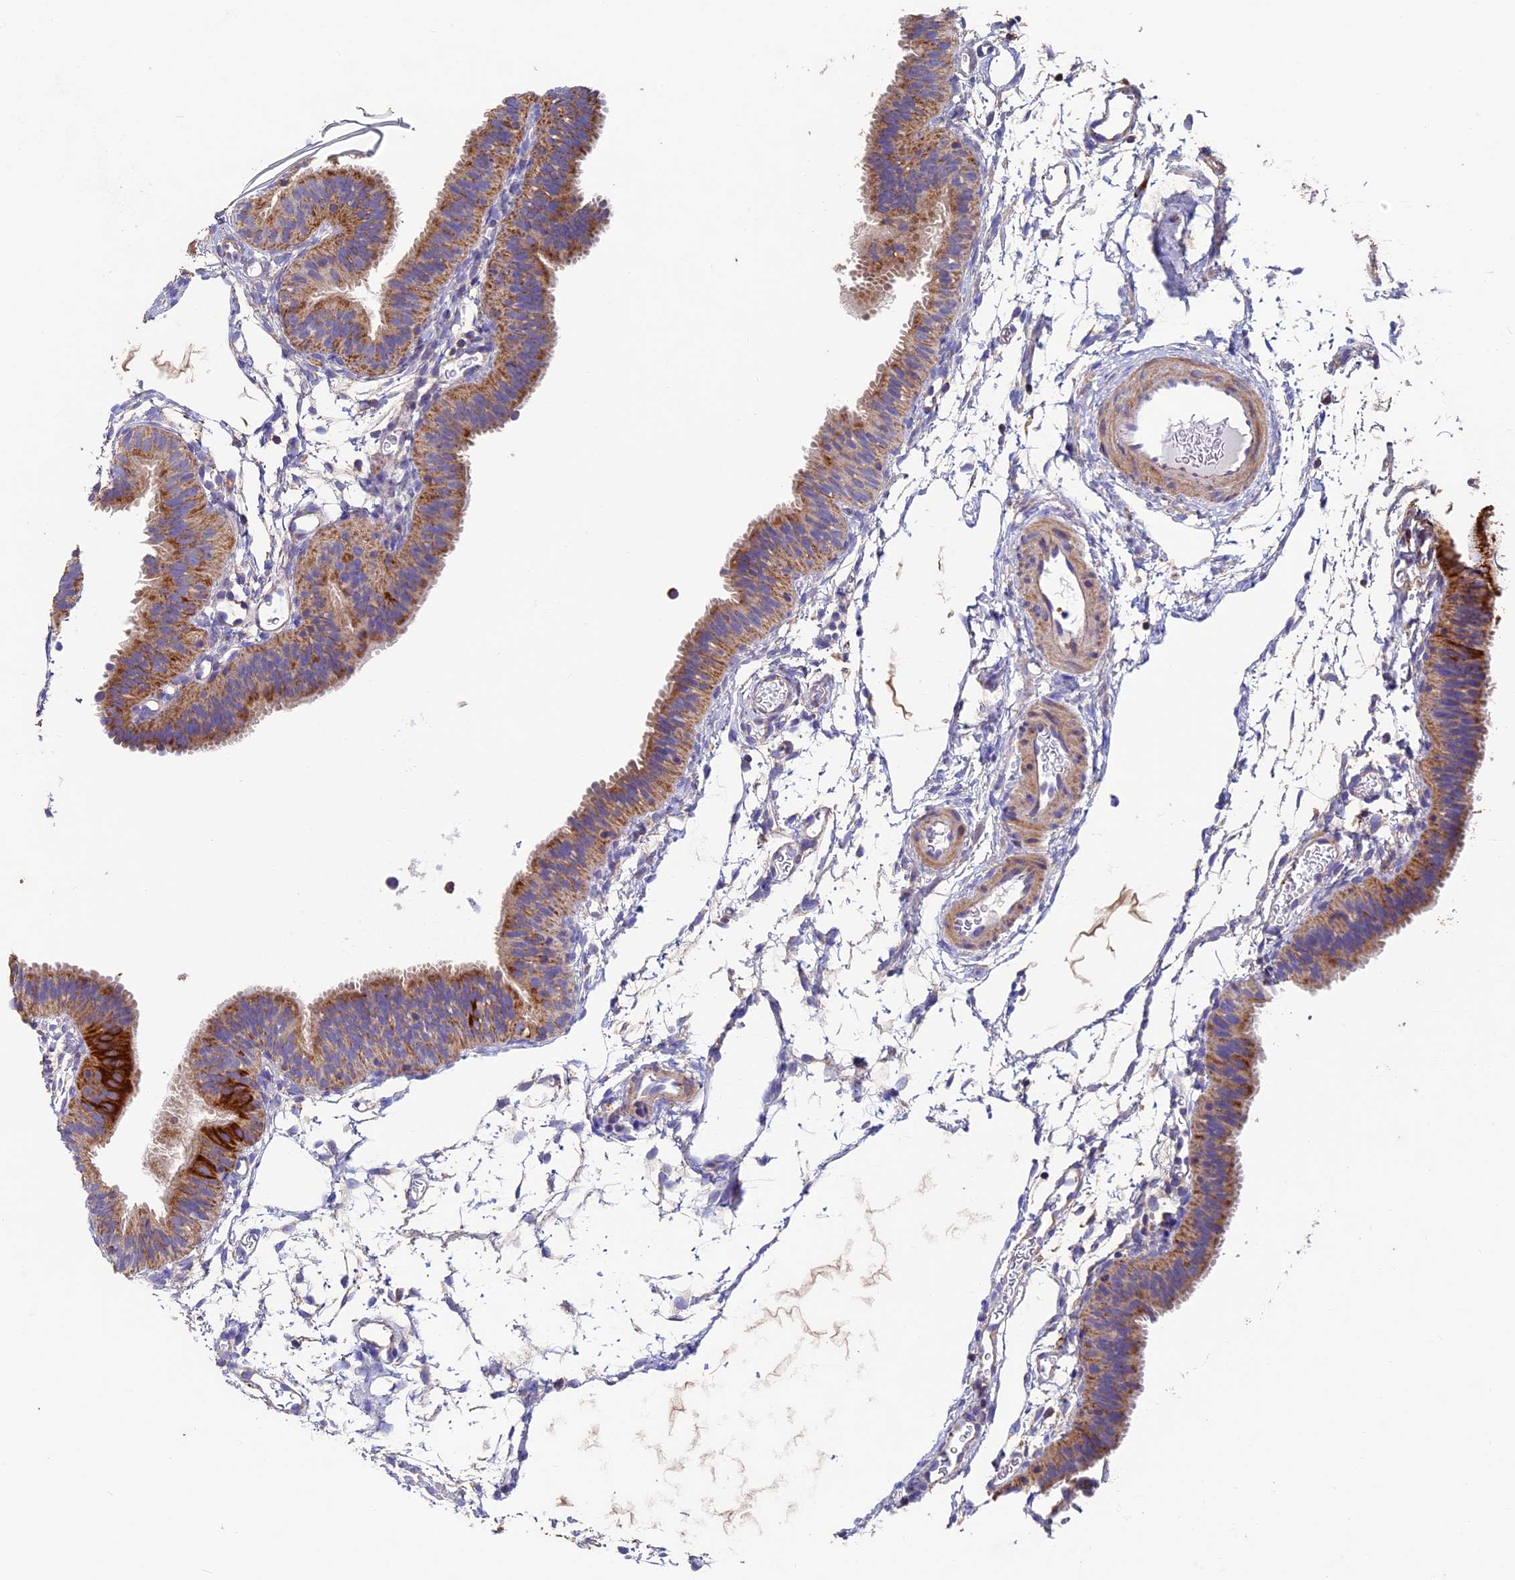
{"staining": {"intensity": "strong", "quantity": ">75%", "location": "cytoplasmic/membranous"}, "tissue": "fallopian tube", "cell_type": "Glandular cells", "image_type": "normal", "snomed": [{"axis": "morphology", "description": "Normal tissue, NOS"}, {"axis": "topography", "description": "Fallopian tube"}], "caption": "The immunohistochemical stain shows strong cytoplasmic/membranous positivity in glandular cells of normal fallopian tube. (DAB IHC, brown staining for protein, blue staining for nuclei).", "gene": "ADAT1", "patient": {"sex": "female", "age": 35}}